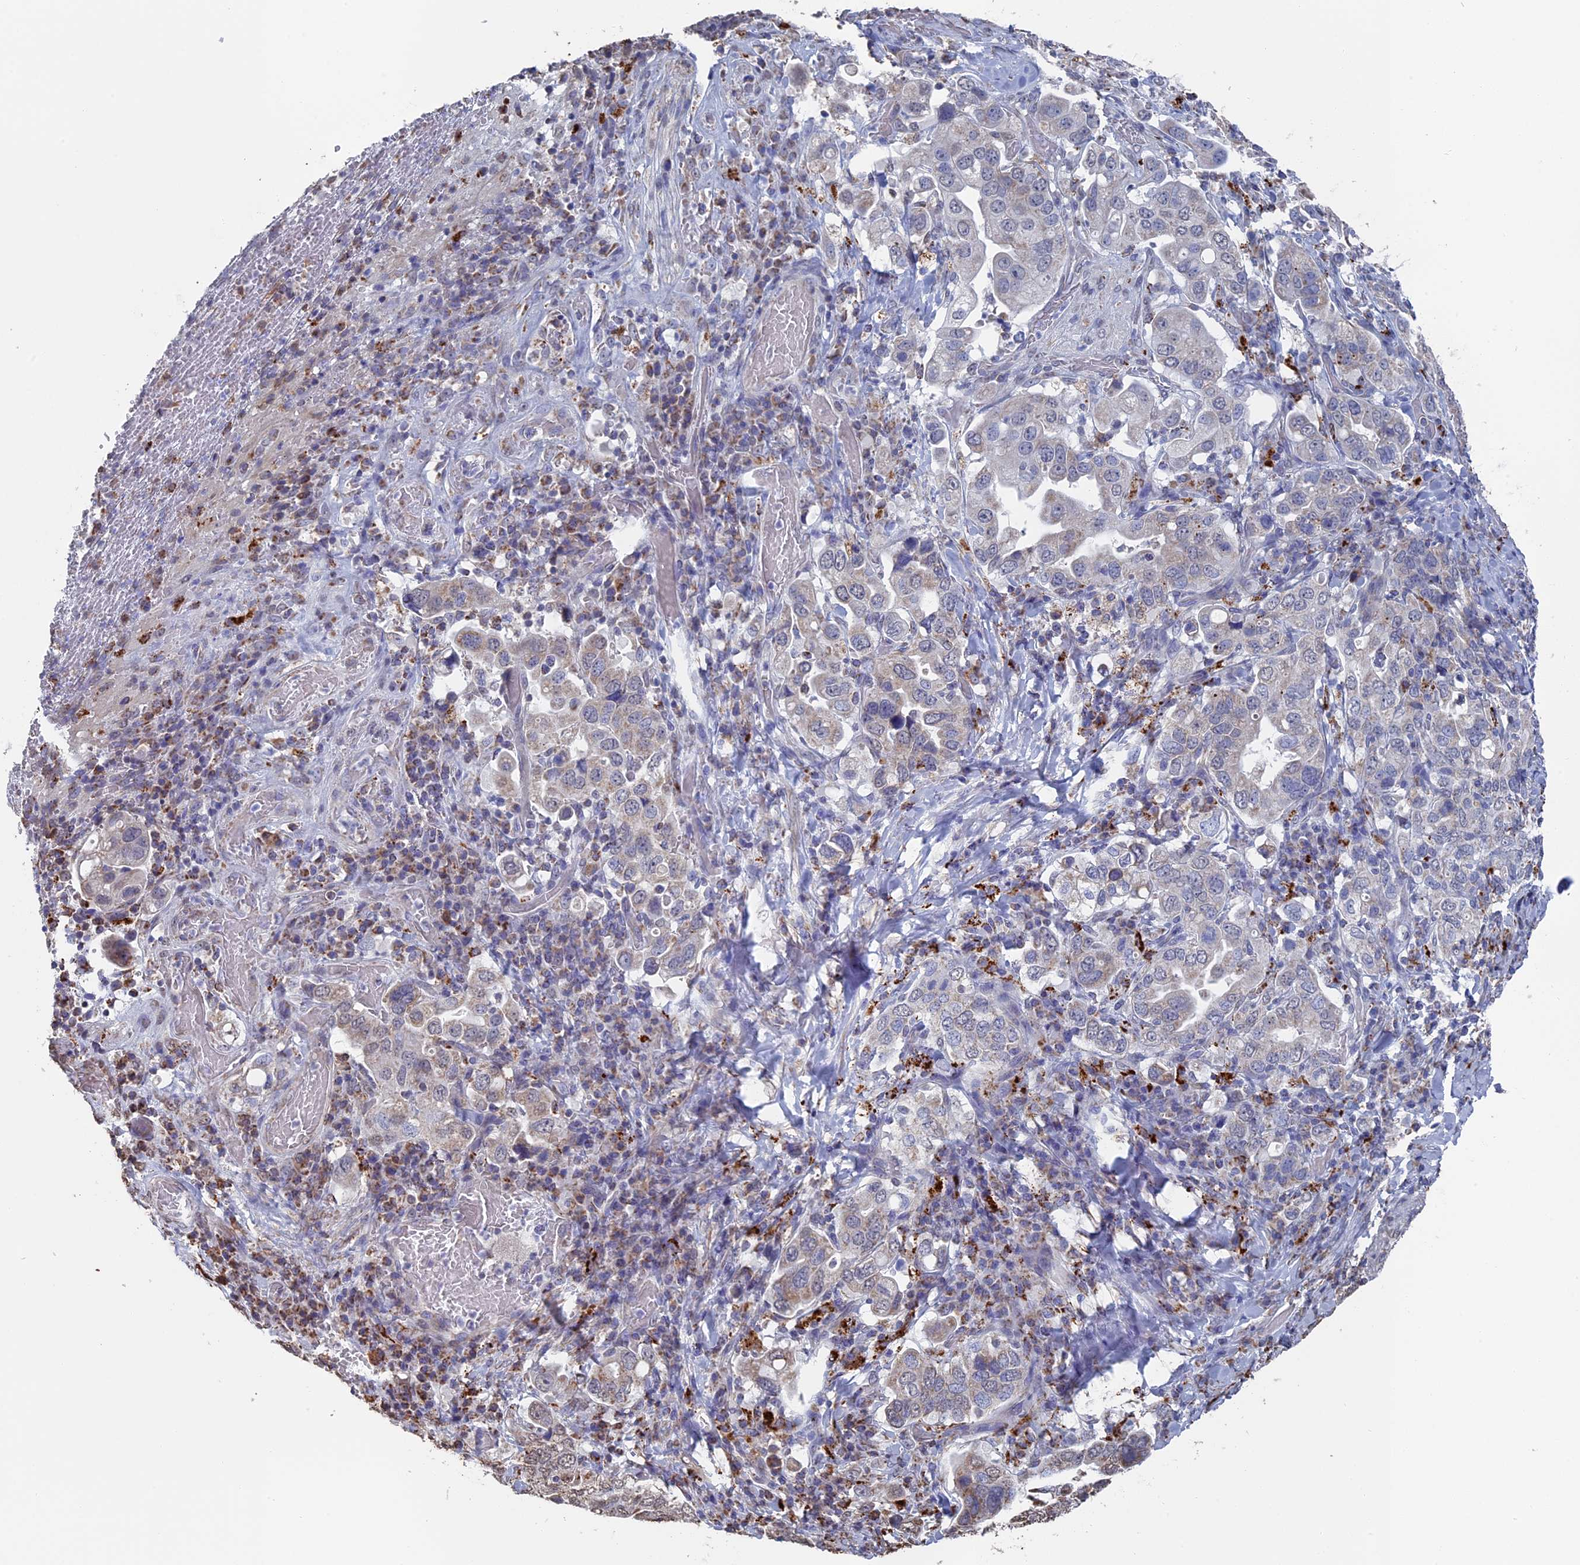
{"staining": {"intensity": "negative", "quantity": "none", "location": "none"}, "tissue": "stomach cancer", "cell_type": "Tumor cells", "image_type": "cancer", "snomed": [{"axis": "morphology", "description": "Adenocarcinoma, NOS"}, {"axis": "topography", "description": "Stomach, upper"}], "caption": "This is a image of immunohistochemistry (IHC) staining of stomach adenocarcinoma, which shows no positivity in tumor cells. Nuclei are stained in blue.", "gene": "SMG9", "patient": {"sex": "male", "age": 62}}